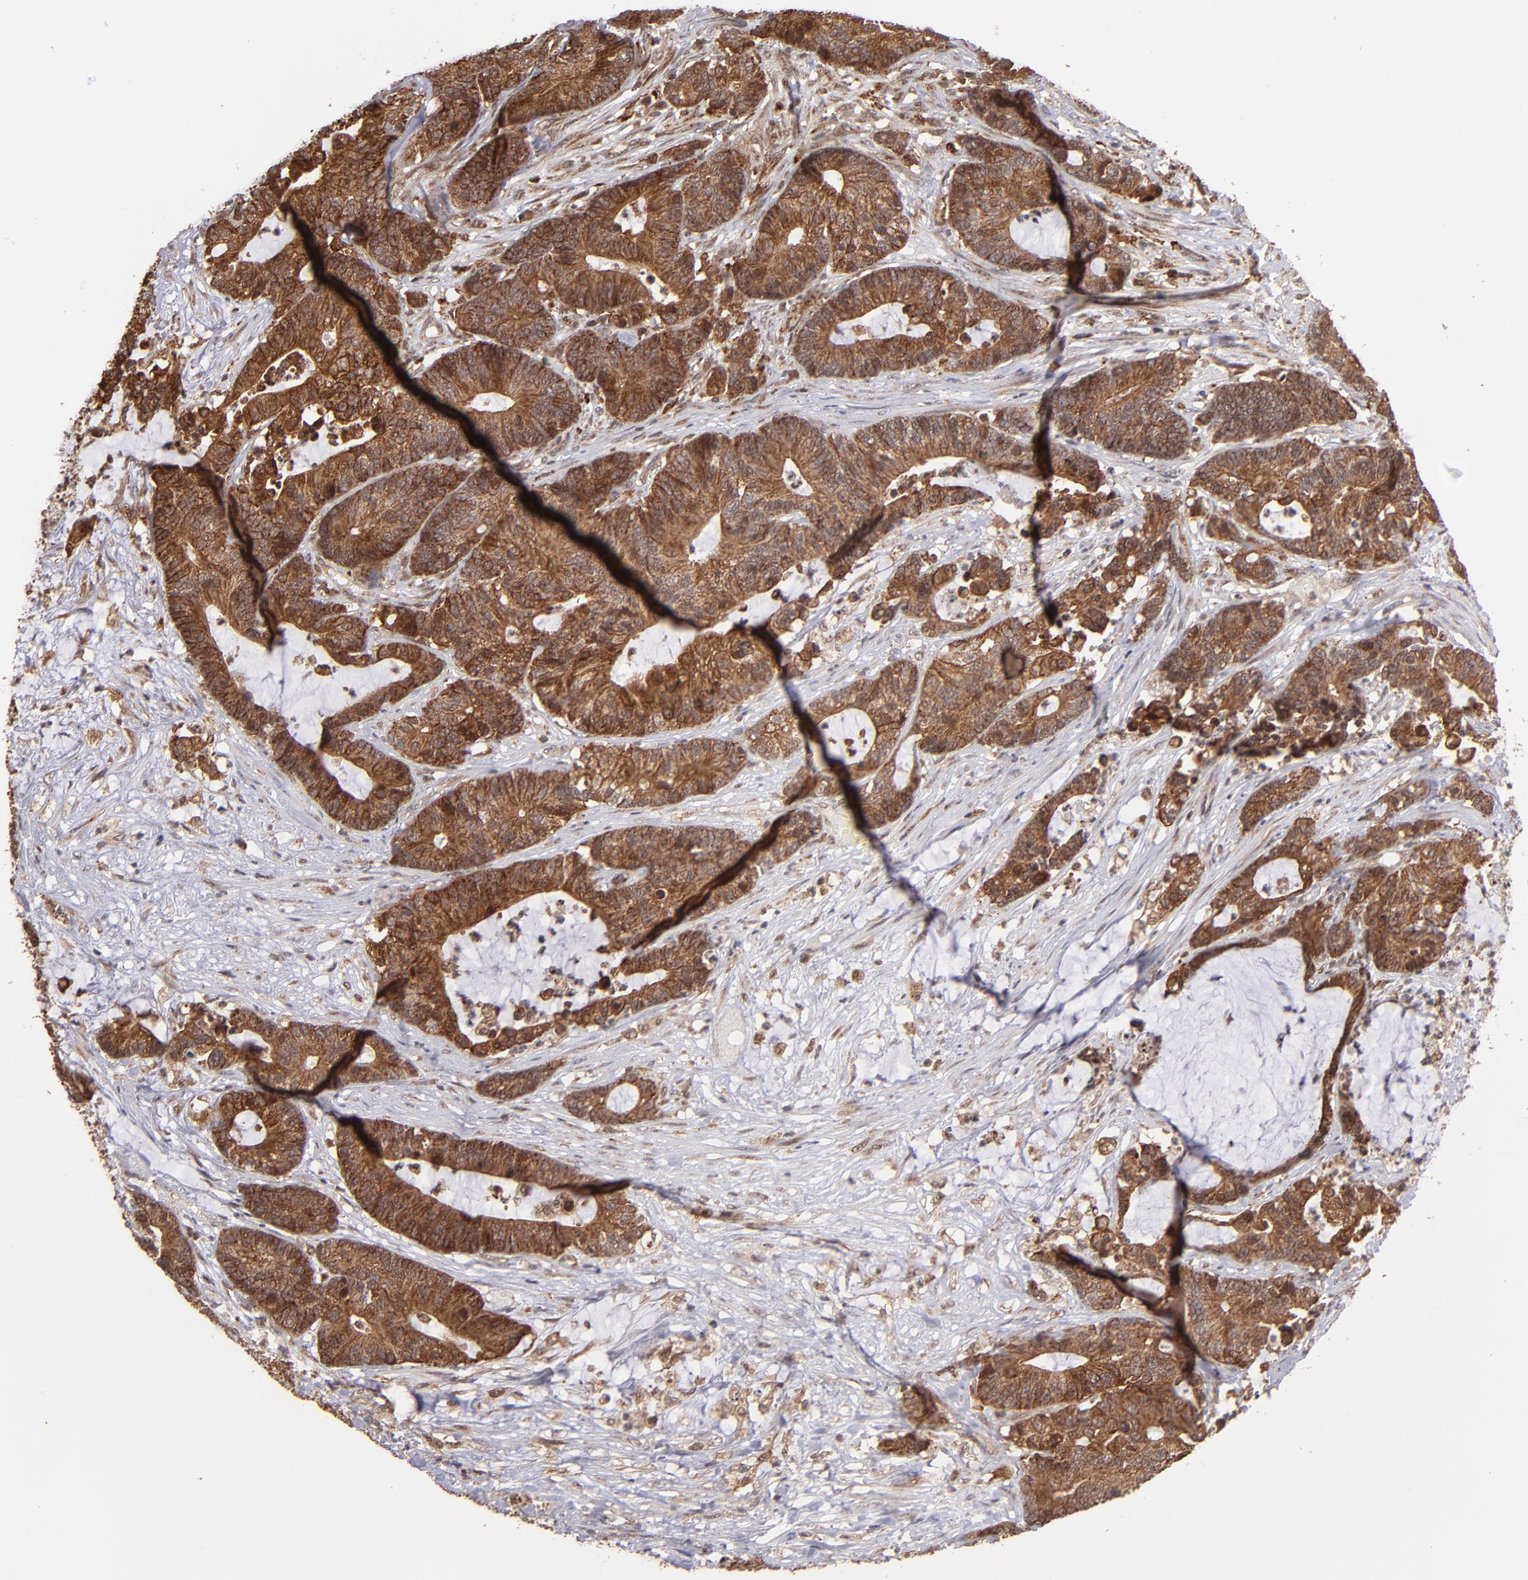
{"staining": {"intensity": "strong", "quantity": ">75%", "location": "cytoplasmic/membranous,nuclear"}, "tissue": "colorectal cancer", "cell_type": "Tumor cells", "image_type": "cancer", "snomed": [{"axis": "morphology", "description": "Adenocarcinoma, NOS"}, {"axis": "topography", "description": "Colon"}], "caption": "A high amount of strong cytoplasmic/membranous and nuclear positivity is present in about >75% of tumor cells in colorectal cancer tissue. (DAB IHC, brown staining for protein, blue staining for nuclei).", "gene": "RGS6", "patient": {"sex": "female", "age": 84}}